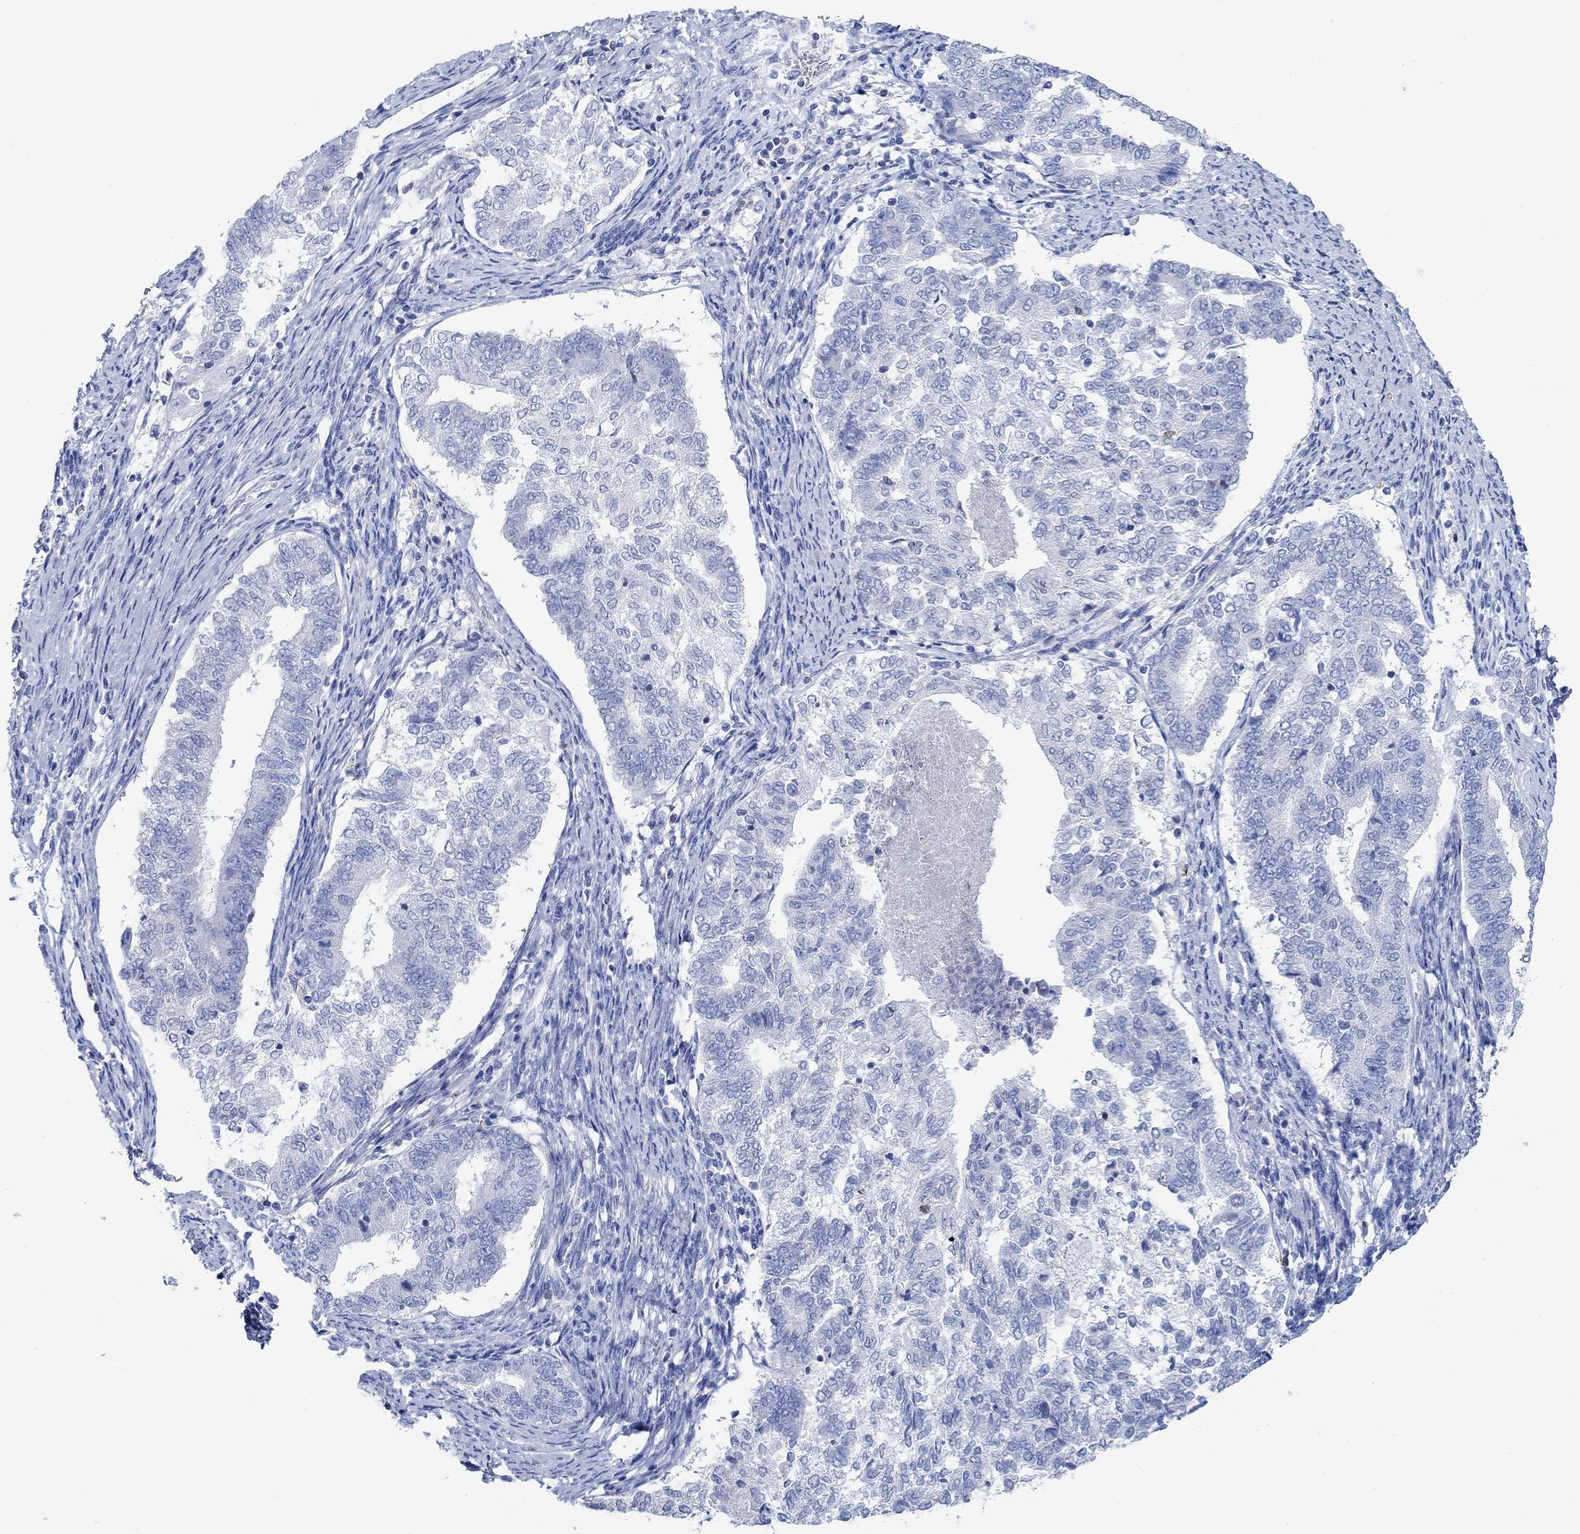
{"staining": {"intensity": "negative", "quantity": "none", "location": "none"}, "tissue": "endometrial cancer", "cell_type": "Tumor cells", "image_type": "cancer", "snomed": [{"axis": "morphology", "description": "Adenocarcinoma, NOS"}, {"axis": "topography", "description": "Endometrium"}], "caption": "A histopathology image of human endometrial cancer (adenocarcinoma) is negative for staining in tumor cells. Nuclei are stained in blue.", "gene": "PPP1R17", "patient": {"sex": "female", "age": 65}}